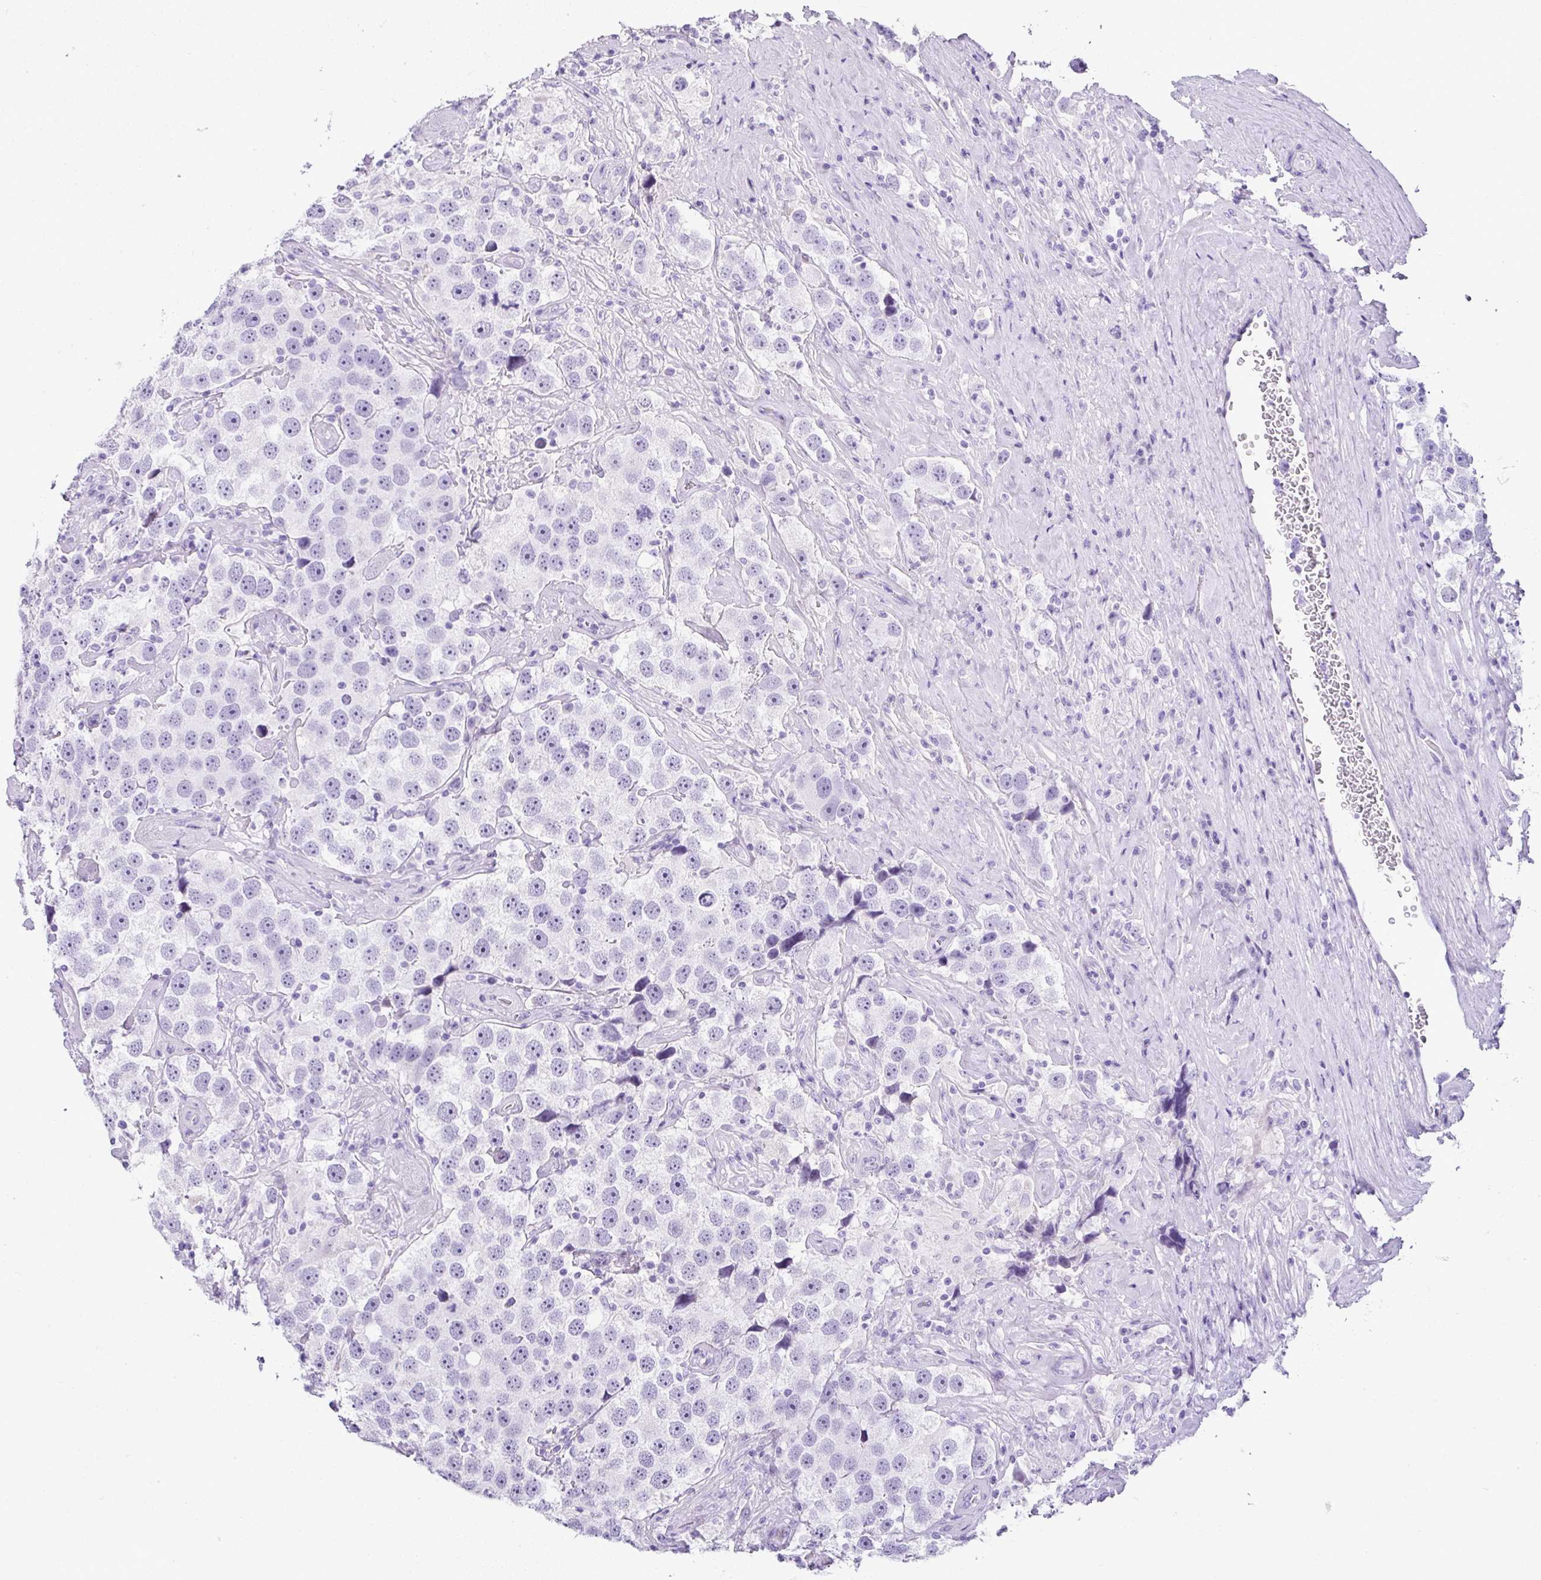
{"staining": {"intensity": "negative", "quantity": "none", "location": "none"}, "tissue": "testis cancer", "cell_type": "Tumor cells", "image_type": "cancer", "snomed": [{"axis": "morphology", "description": "Seminoma, NOS"}, {"axis": "topography", "description": "Testis"}], "caption": "A high-resolution photomicrograph shows IHC staining of testis seminoma, which exhibits no significant staining in tumor cells.", "gene": "SERPINB3", "patient": {"sex": "male", "age": 49}}